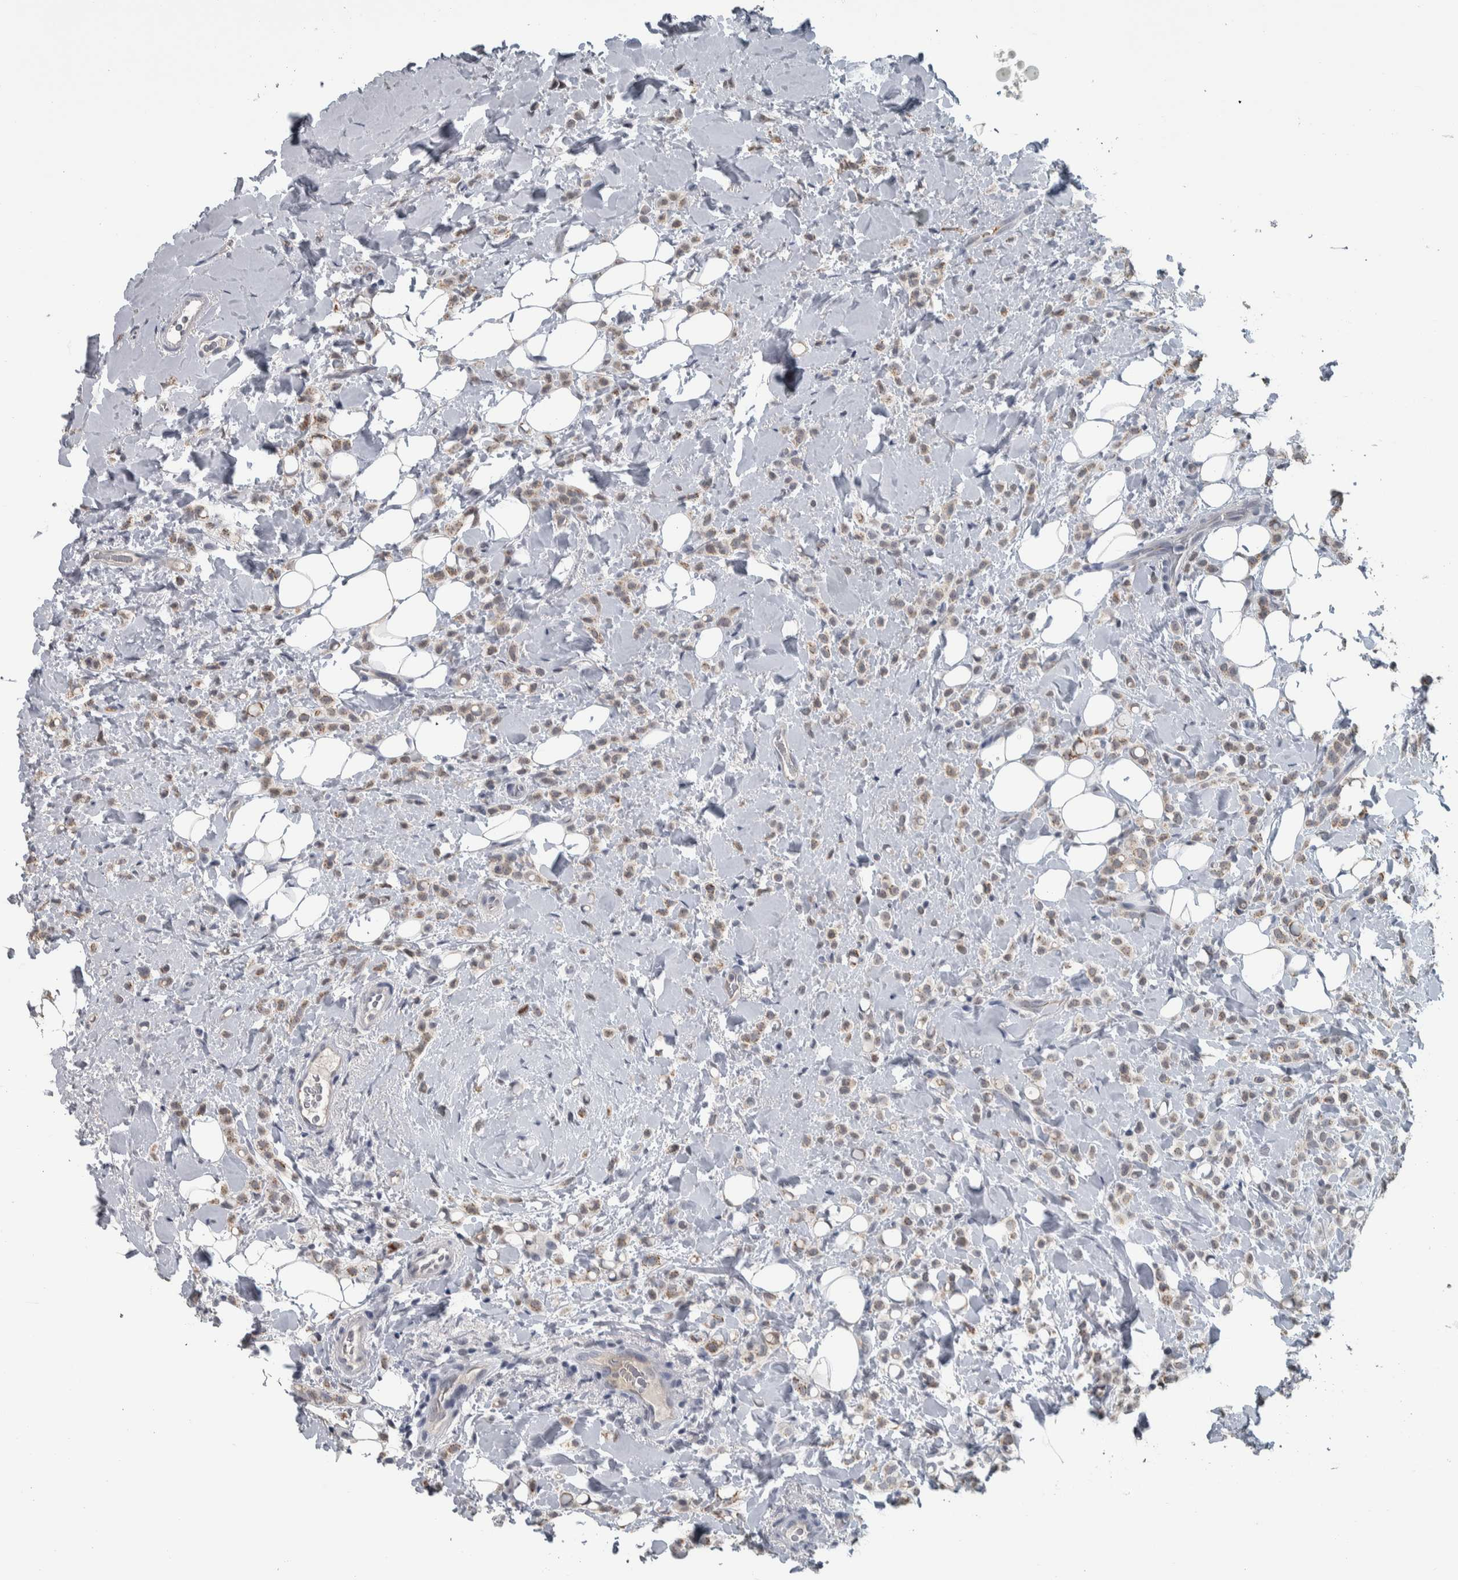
{"staining": {"intensity": "weak", "quantity": ">75%", "location": "cytoplasmic/membranous"}, "tissue": "breast cancer", "cell_type": "Tumor cells", "image_type": "cancer", "snomed": [{"axis": "morphology", "description": "Normal tissue, NOS"}, {"axis": "morphology", "description": "Lobular carcinoma"}, {"axis": "topography", "description": "Breast"}], "caption": "Protein expression analysis of breast cancer (lobular carcinoma) shows weak cytoplasmic/membranous staining in about >75% of tumor cells.", "gene": "CAVIN4", "patient": {"sex": "female", "age": 50}}